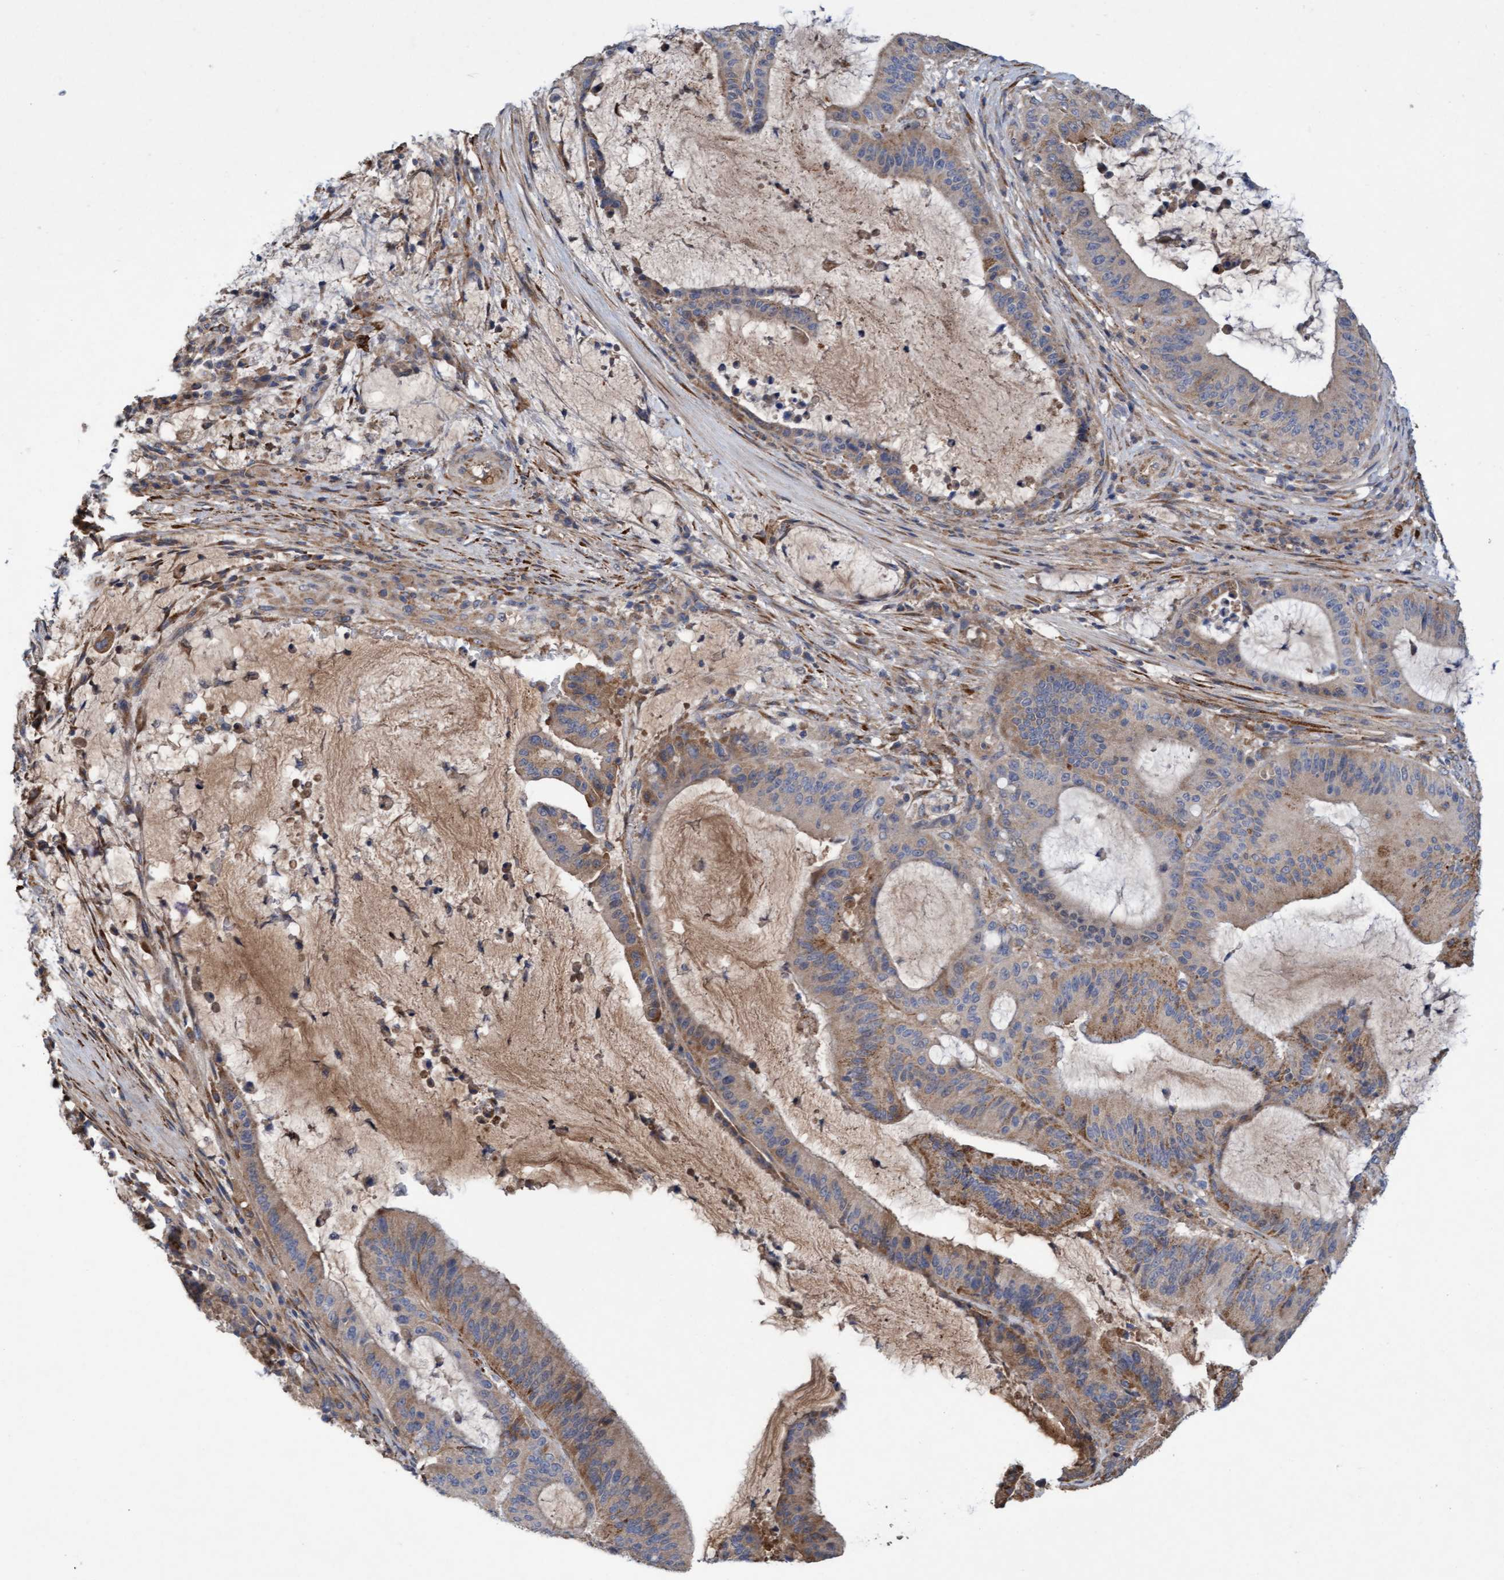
{"staining": {"intensity": "weak", "quantity": ">75%", "location": "cytoplasmic/membranous"}, "tissue": "liver cancer", "cell_type": "Tumor cells", "image_type": "cancer", "snomed": [{"axis": "morphology", "description": "Normal tissue, NOS"}, {"axis": "morphology", "description": "Cholangiocarcinoma"}, {"axis": "topography", "description": "Liver"}, {"axis": "topography", "description": "Peripheral nerve tissue"}], "caption": "Tumor cells show weak cytoplasmic/membranous expression in approximately >75% of cells in liver cholangiocarcinoma.", "gene": "DDHD2", "patient": {"sex": "female", "age": 73}}